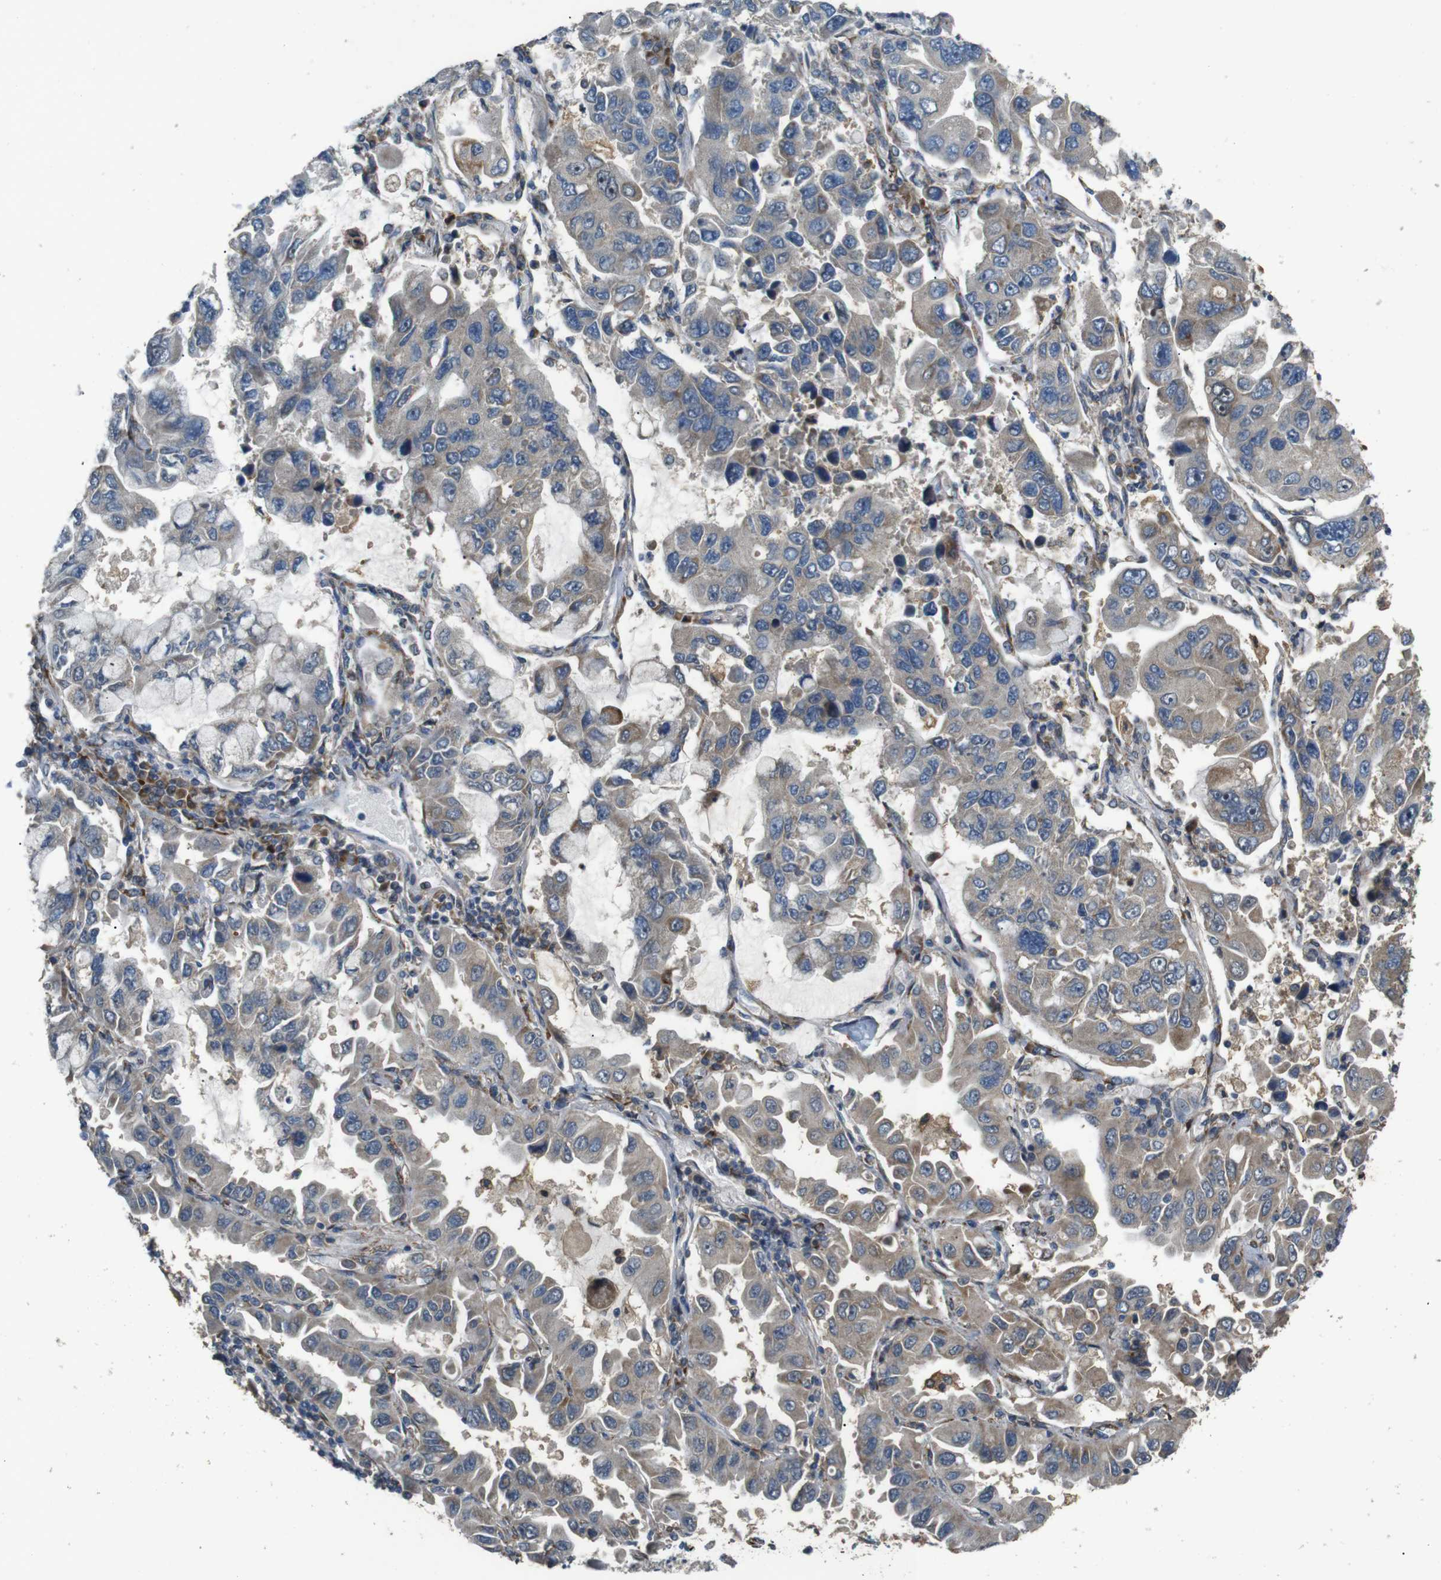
{"staining": {"intensity": "moderate", "quantity": "25%-75%", "location": "cytoplasmic/membranous"}, "tissue": "lung cancer", "cell_type": "Tumor cells", "image_type": "cancer", "snomed": [{"axis": "morphology", "description": "Adenocarcinoma, NOS"}, {"axis": "topography", "description": "Lung"}], "caption": "DAB immunohistochemical staining of human lung cancer reveals moderate cytoplasmic/membranous protein positivity in about 25%-75% of tumor cells.", "gene": "ARHGAP24", "patient": {"sex": "male", "age": 64}}